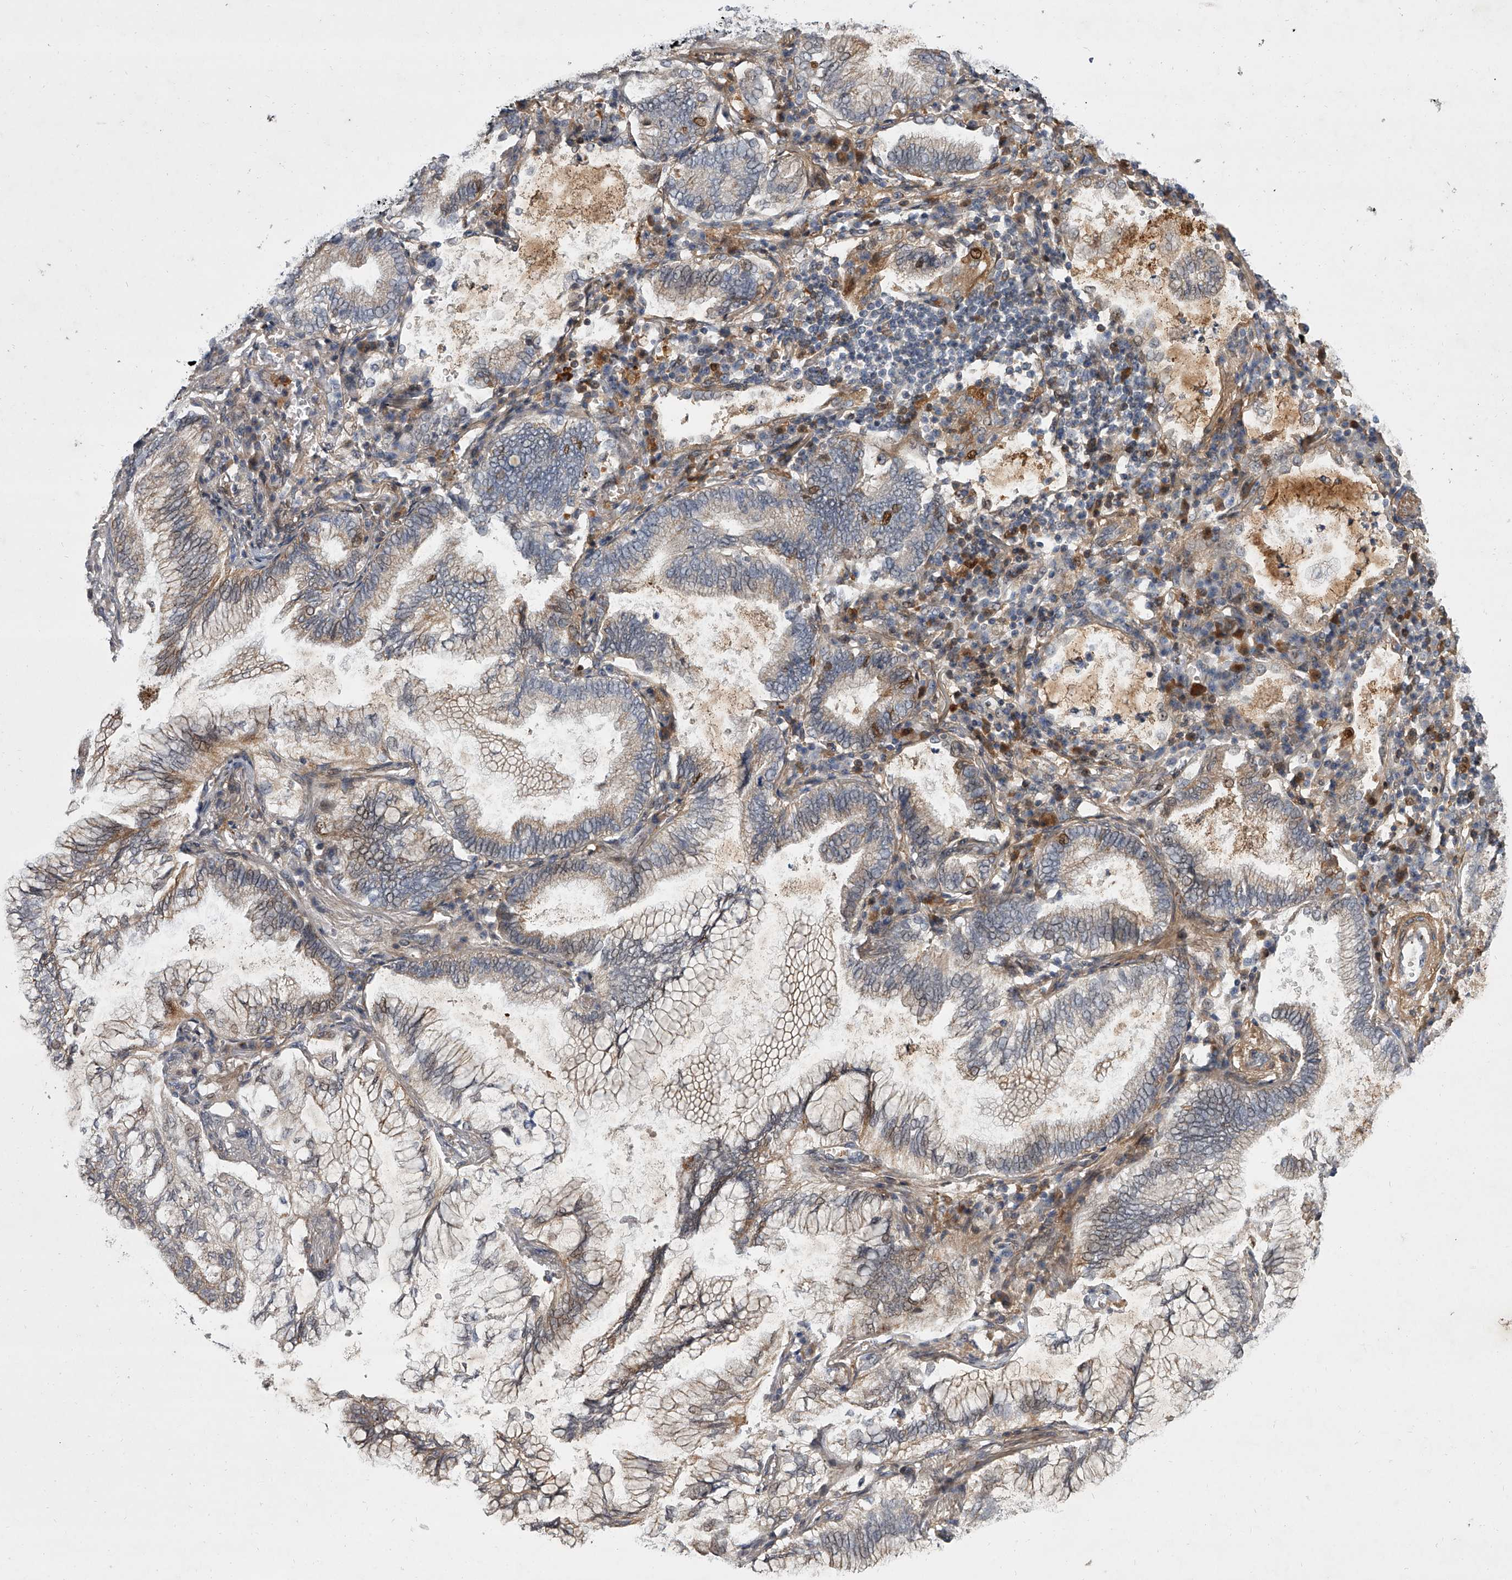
{"staining": {"intensity": "moderate", "quantity": "<25%", "location": "cytoplasmic/membranous"}, "tissue": "lung cancer", "cell_type": "Tumor cells", "image_type": "cancer", "snomed": [{"axis": "morphology", "description": "Adenocarcinoma, NOS"}, {"axis": "topography", "description": "Lung"}], "caption": "Lung adenocarcinoma was stained to show a protein in brown. There is low levels of moderate cytoplasmic/membranous expression in about <25% of tumor cells.", "gene": "HEATR6", "patient": {"sex": "female", "age": 70}}